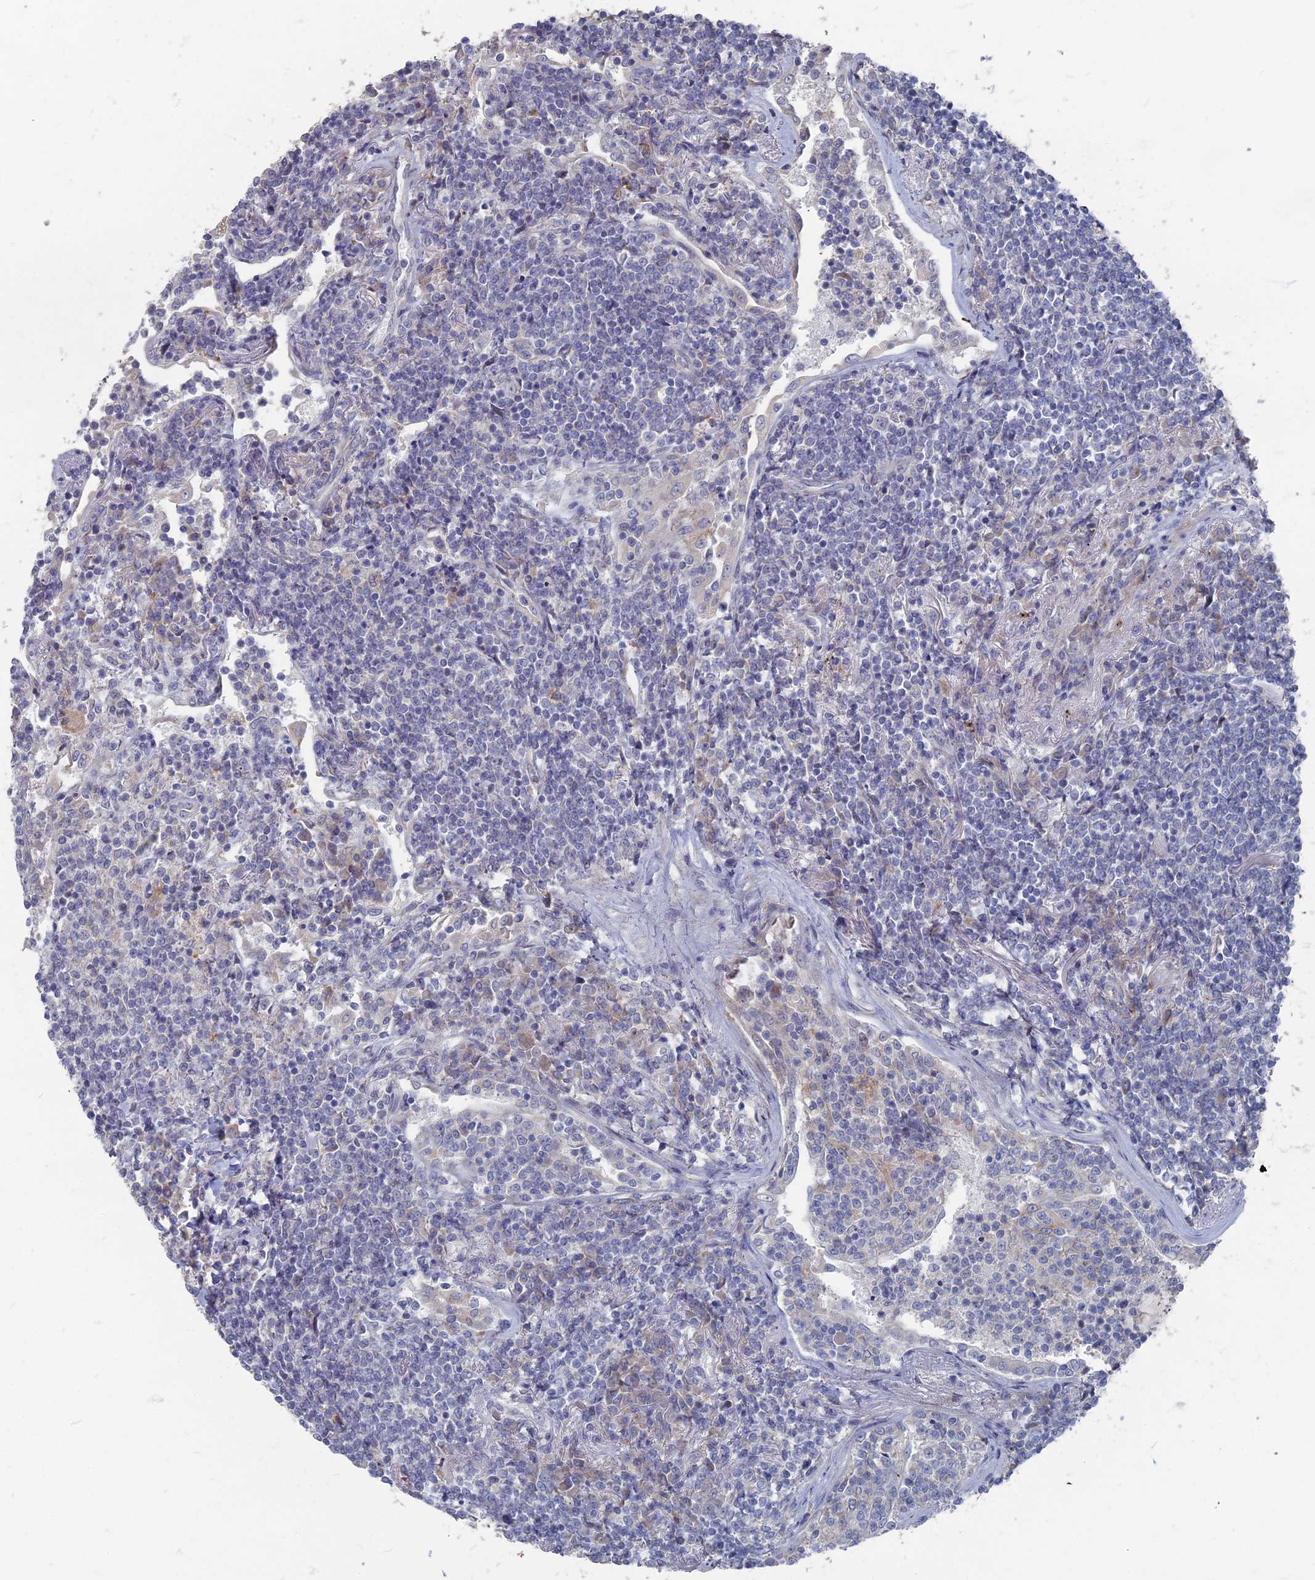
{"staining": {"intensity": "negative", "quantity": "none", "location": "none"}, "tissue": "lymphoma", "cell_type": "Tumor cells", "image_type": "cancer", "snomed": [{"axis": "morphology", "description": "Malignant lymphoma, non-Hodgkin's type, Low grade"}, {"axis": "topography", "description": "Lung"}], "caption": "DAB (3,3'-diaminobenzidine) immunohistochemical staining of human lymphoma demonstrates no significant positivity in tumor cells.", "gene": "TMEM128", "patient": {"sex": "female", "age": 71}}